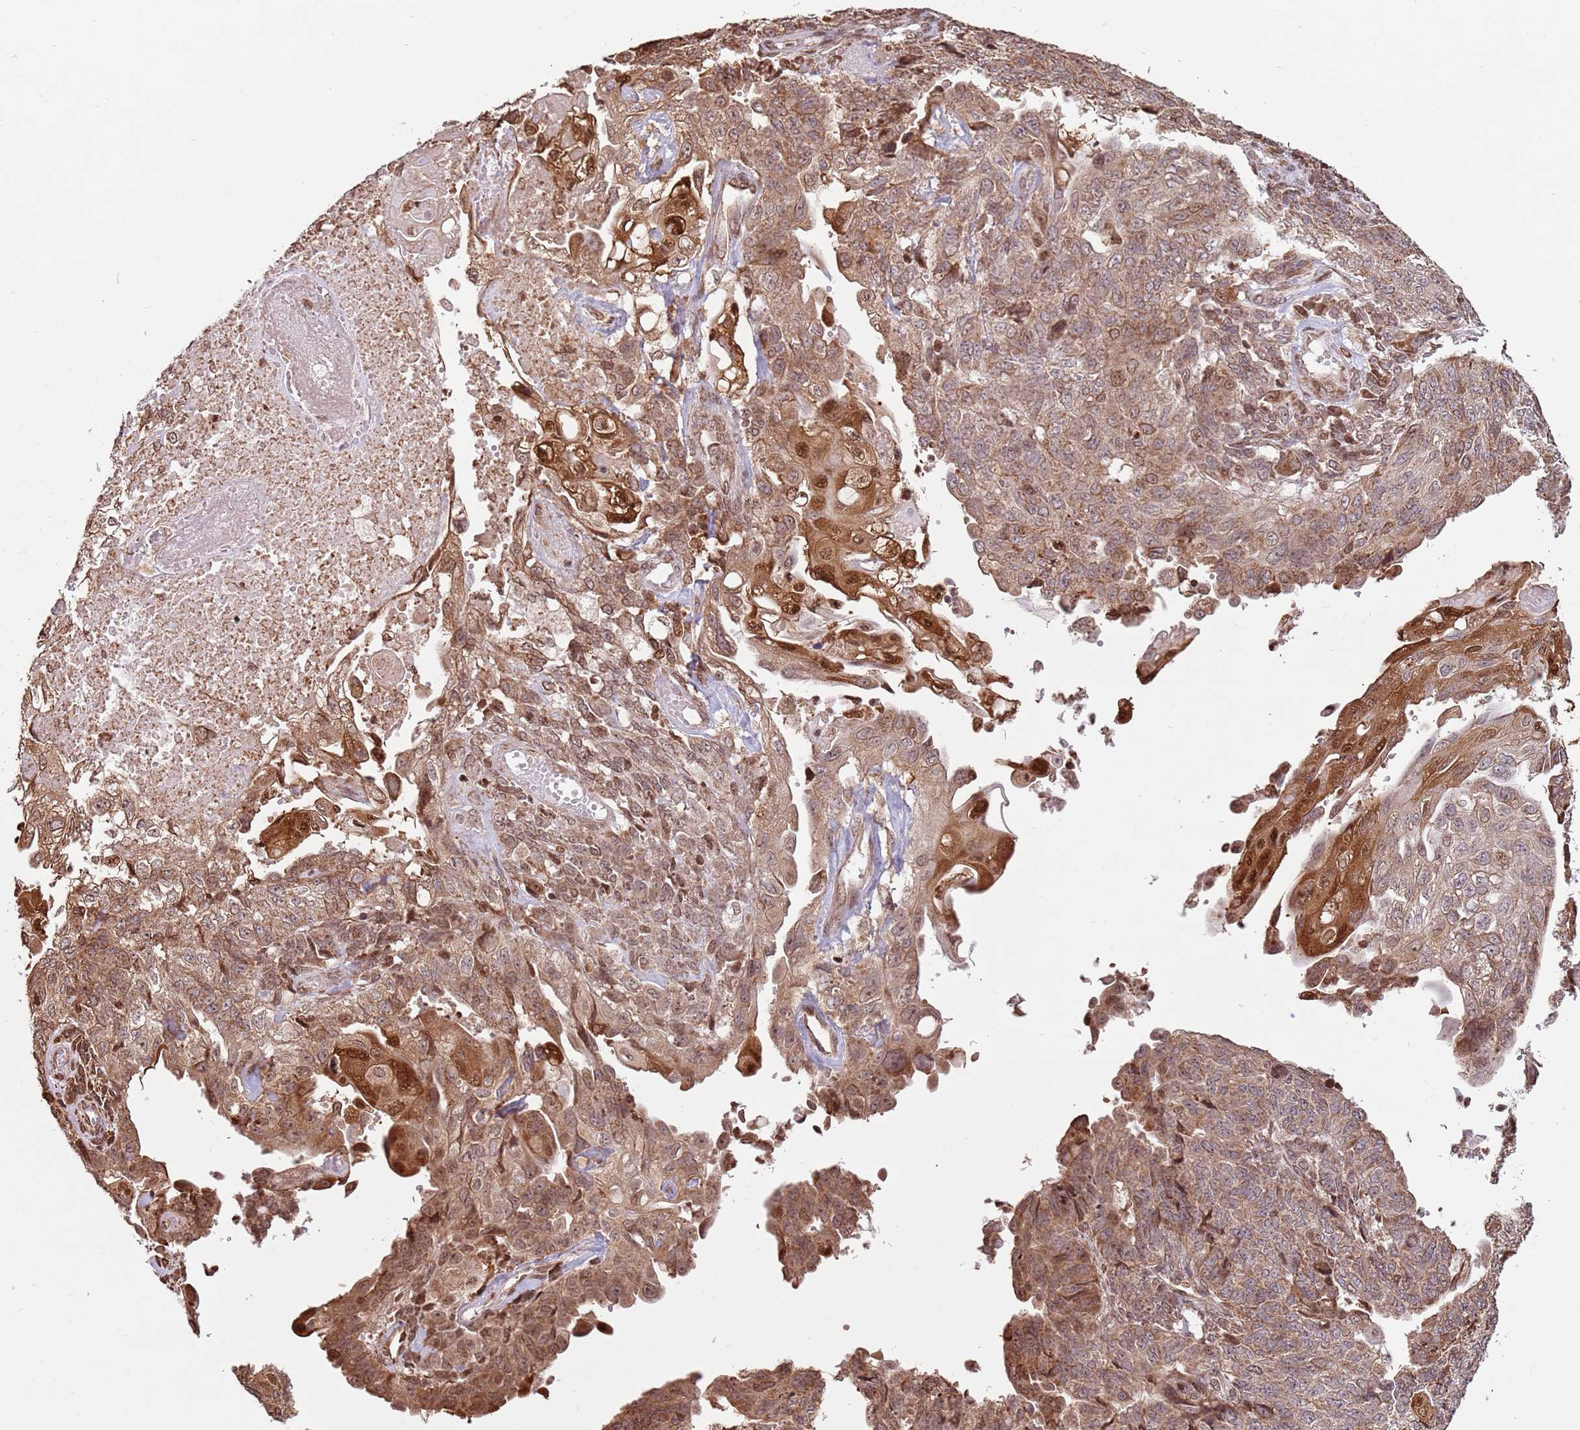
{"staining": {"intensity": "moderate", "quantity": ">75%", "location": "cytoplasmic/membranous,nuclear"}, "tissue": "endometrial cancer", "cell_type": "Tumor cells", "image_type": "cancer", "snomed": [{"axis": "morphology", "description": "Adenocarcinoma, NOS"}, {"axis": "topography", "description": "Endometrium"}], "caption": "Immunohistochemistry histopathology image of neoplastic tissue: endometrial cancer stained using IHC reveals medium levels of moderate protein expression localized specifically in the cytoplasmic/membranous and nuclear of tumor cells, appearing as a cytoplasmic/membranous and nuclear brown color.", "gene": "SCAF1", "patient": {"sex": "female", "age": 32}}